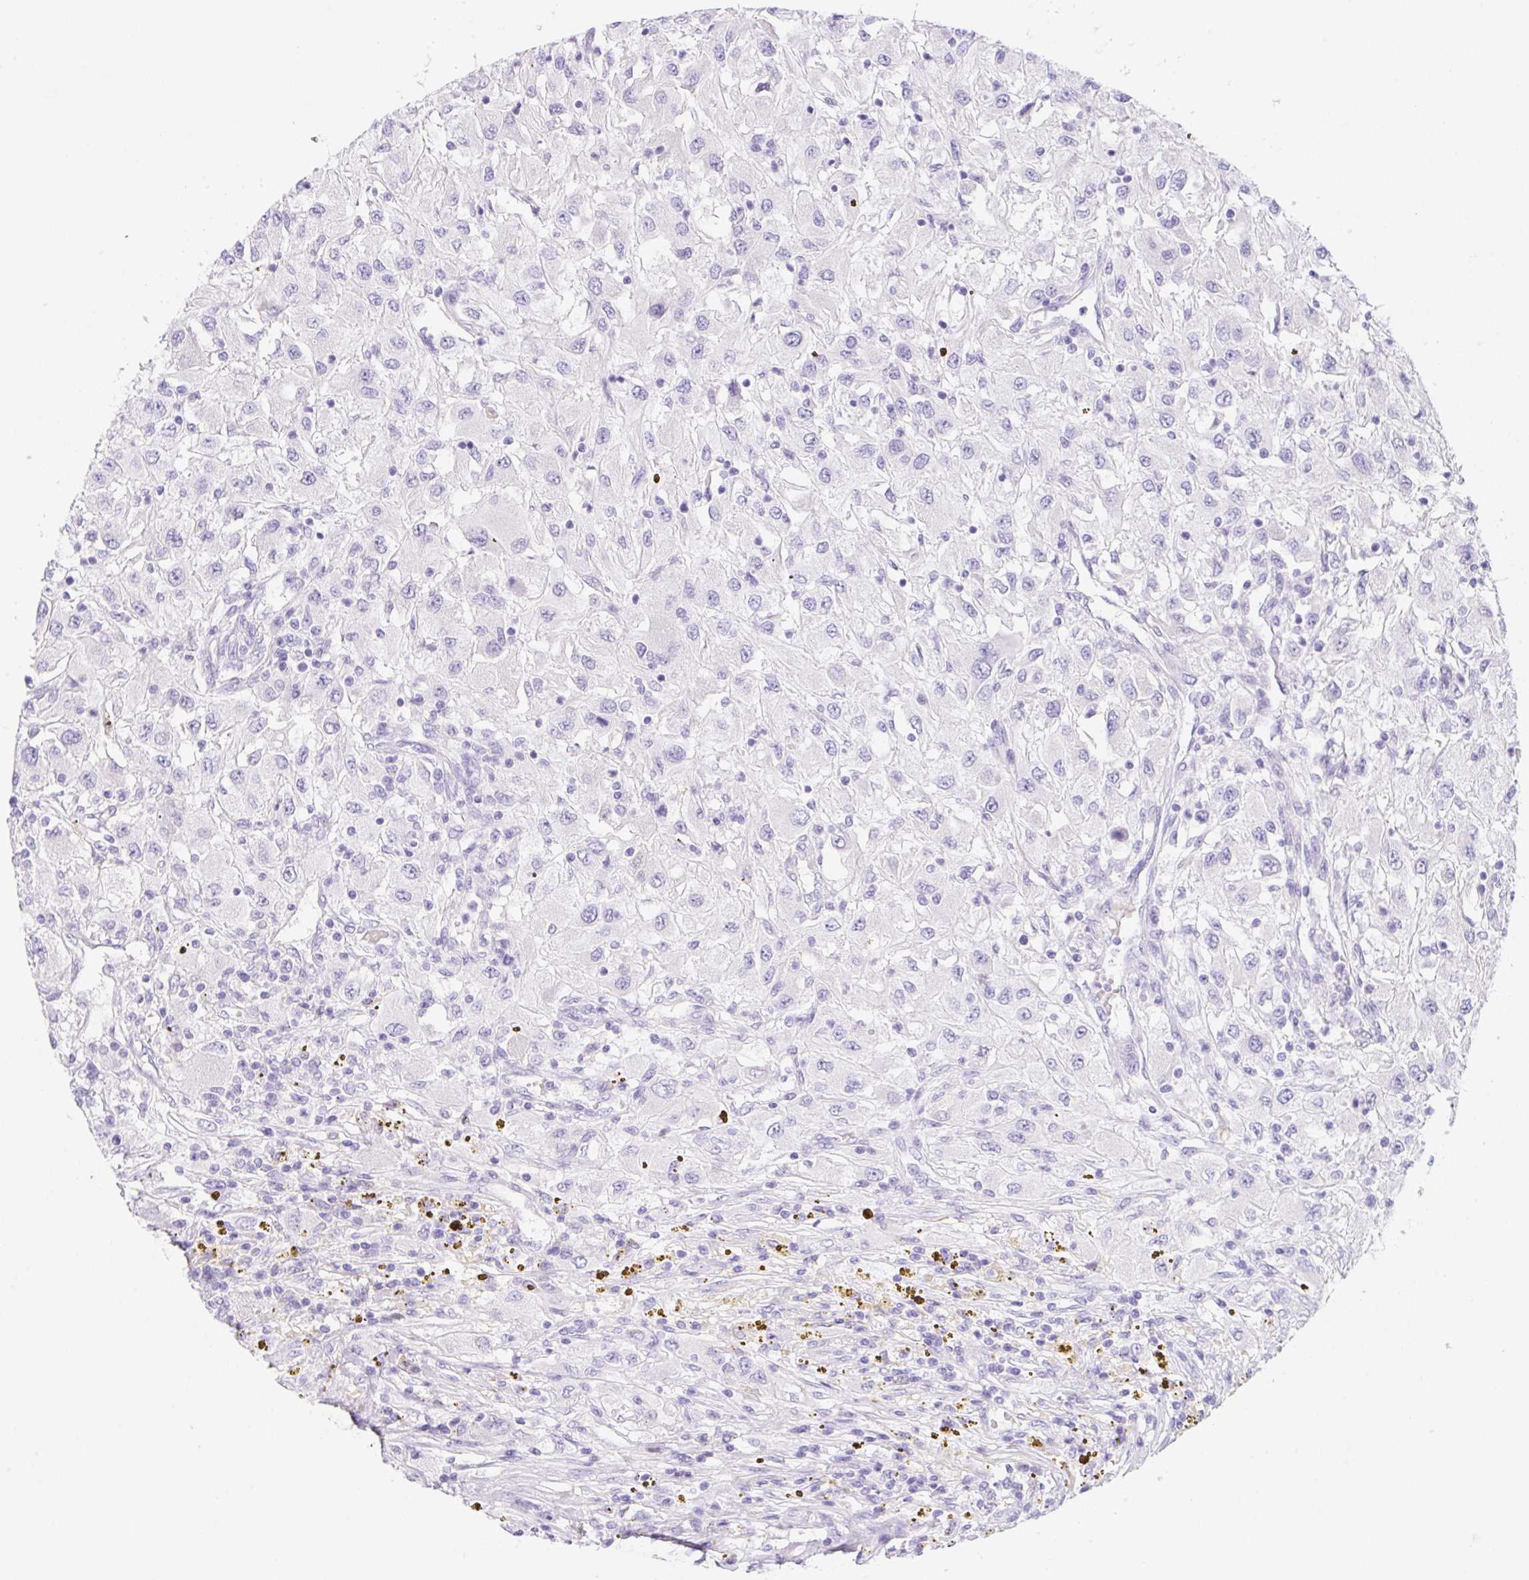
{"staining": {"intensity": "negative", "quantity": "none", "location": "none"}, "tissue": "renal cancer", "cell_type": "Tumor cells", "image_type": "cancer", "snomed": [{"axis": "morphology", "description": "Adenocarcinoma, NOS"}, {"axis": "topography", "description": "Kidney"}], "caption": "This micrograph is of adenocarcinoma (renal) stained with immunohistochemistry to label a protein in brown with the nuclei are counter-stained blue. There is no positivity in tumor cells.", "gene": "KLK8", "patient": {"sex": "female", "age": 67}}